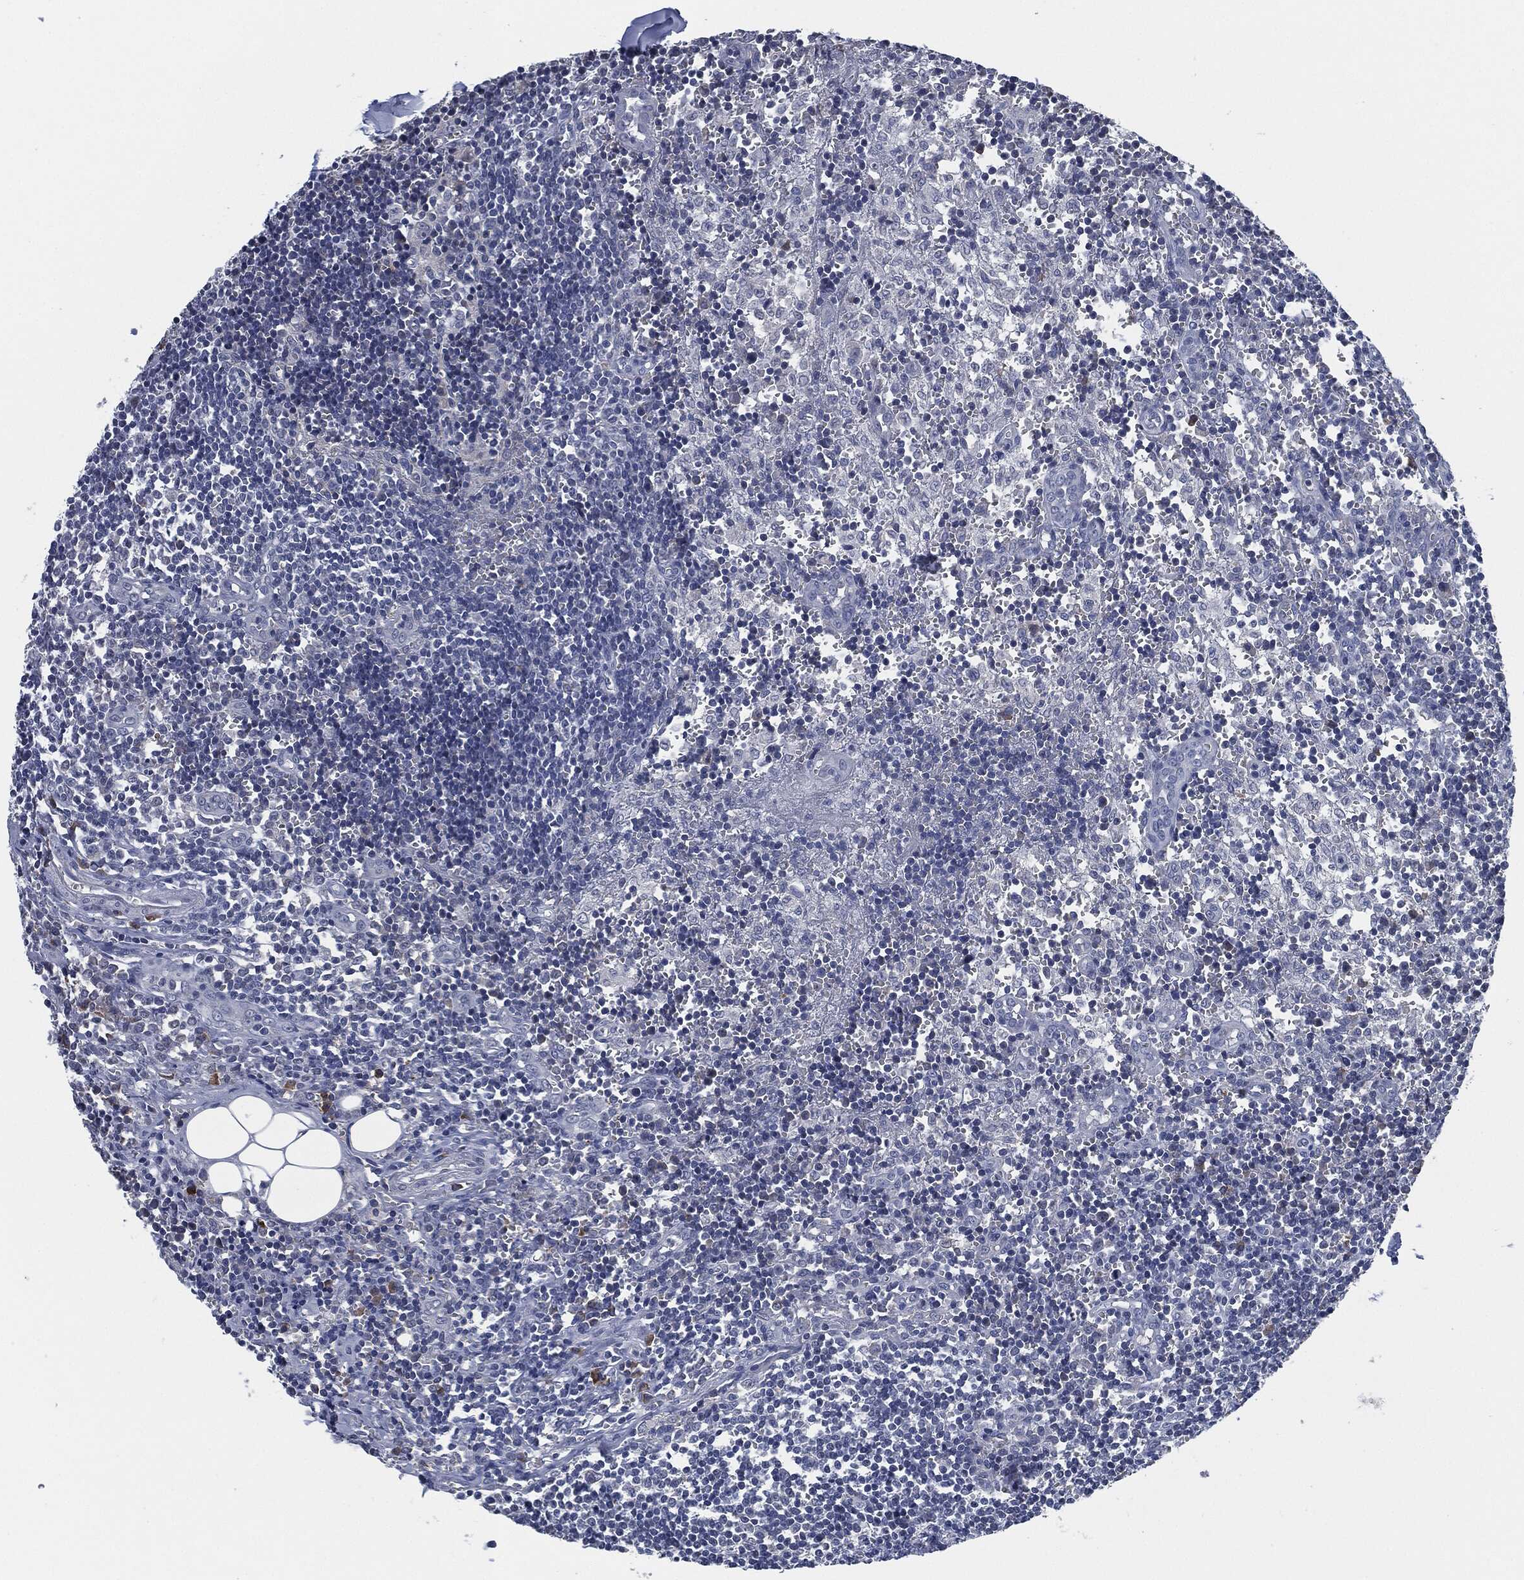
{"staining": {"intensity": "moderate", "quantity": "<25%", "location": "cytoplasmic/membranous"}, "tissue": "lymph node", "cell_type": "Non-germinal center cells", "image_type": "normal", "snomed": [{"axis": "morphology", "description": "Normal tissue, NOS"}, {"axis": "topography", "description": "Lymph node"}, {"axis": "topography", "description": "Salivary gland"}], "caption": "This is an image of immunohistochemistry staining of unremarkable lymph node, which shows moderate expression in the cytoplasmic/membranous of non-germinal center cells.", "gene": "IL2RG", "patient": {"sex": "male", "age": 78}}